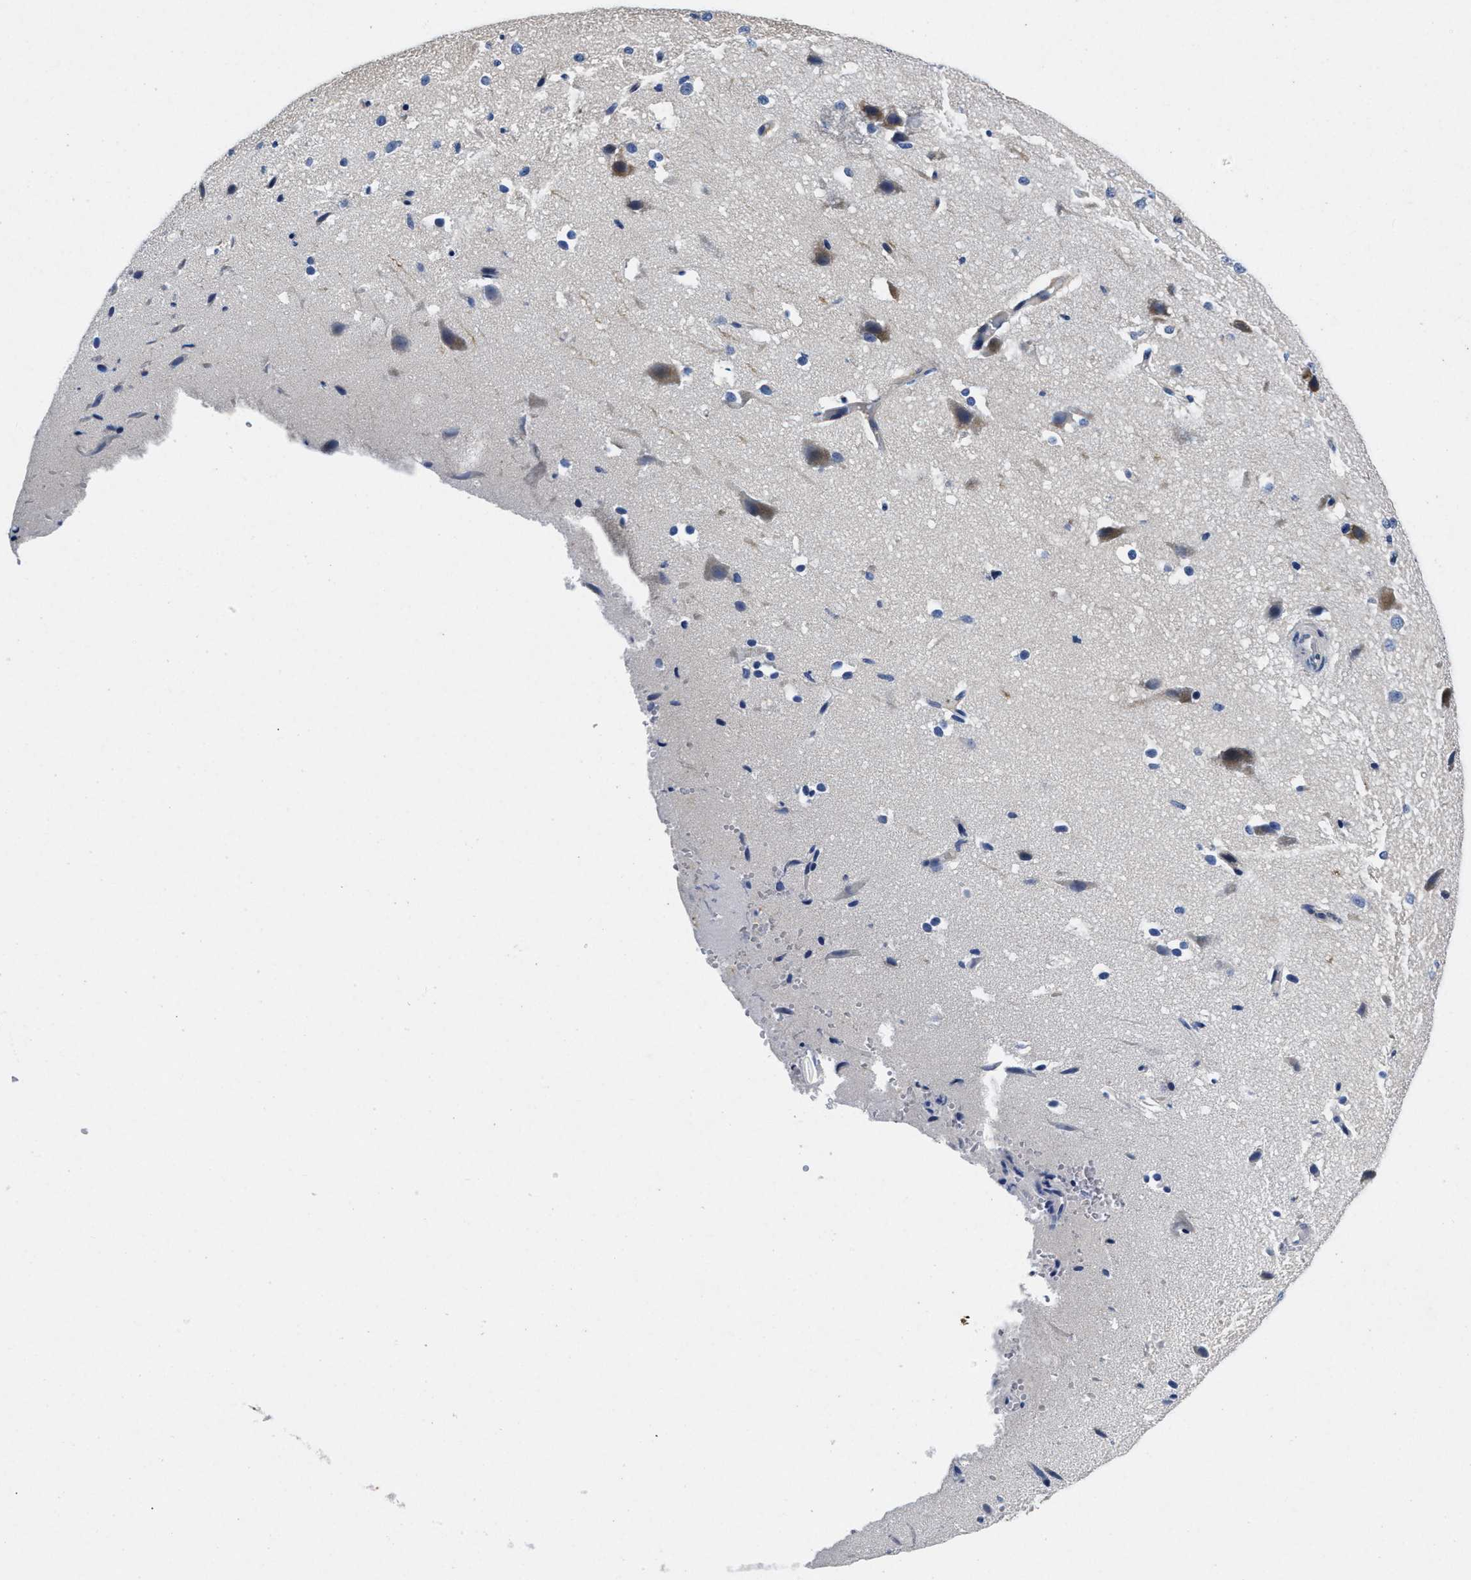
{"staining": {"intensity": "negative", "quantity": "none", "location": "none"}, "tissue": "cerebral cortex", "cell_type": "Endothelial cells", "image_type": "normal", "snomed": [{"axis": "morphology", "description": "Normal tissue, NOS"}, {"axis": "morphology", "description": "Developmental malformation"}, {"axis": "topography", "description": "Cerebral cortex"}], "caption": "The micrograph shows no staining of endothelial cells in normal cerebral cortex. (DAB (3,3'-diaminobenzidine) immunohistochemistry (IHC), high magnification).", "gene": "LAD1", "patient": {"sex": "female", "age": 30}}